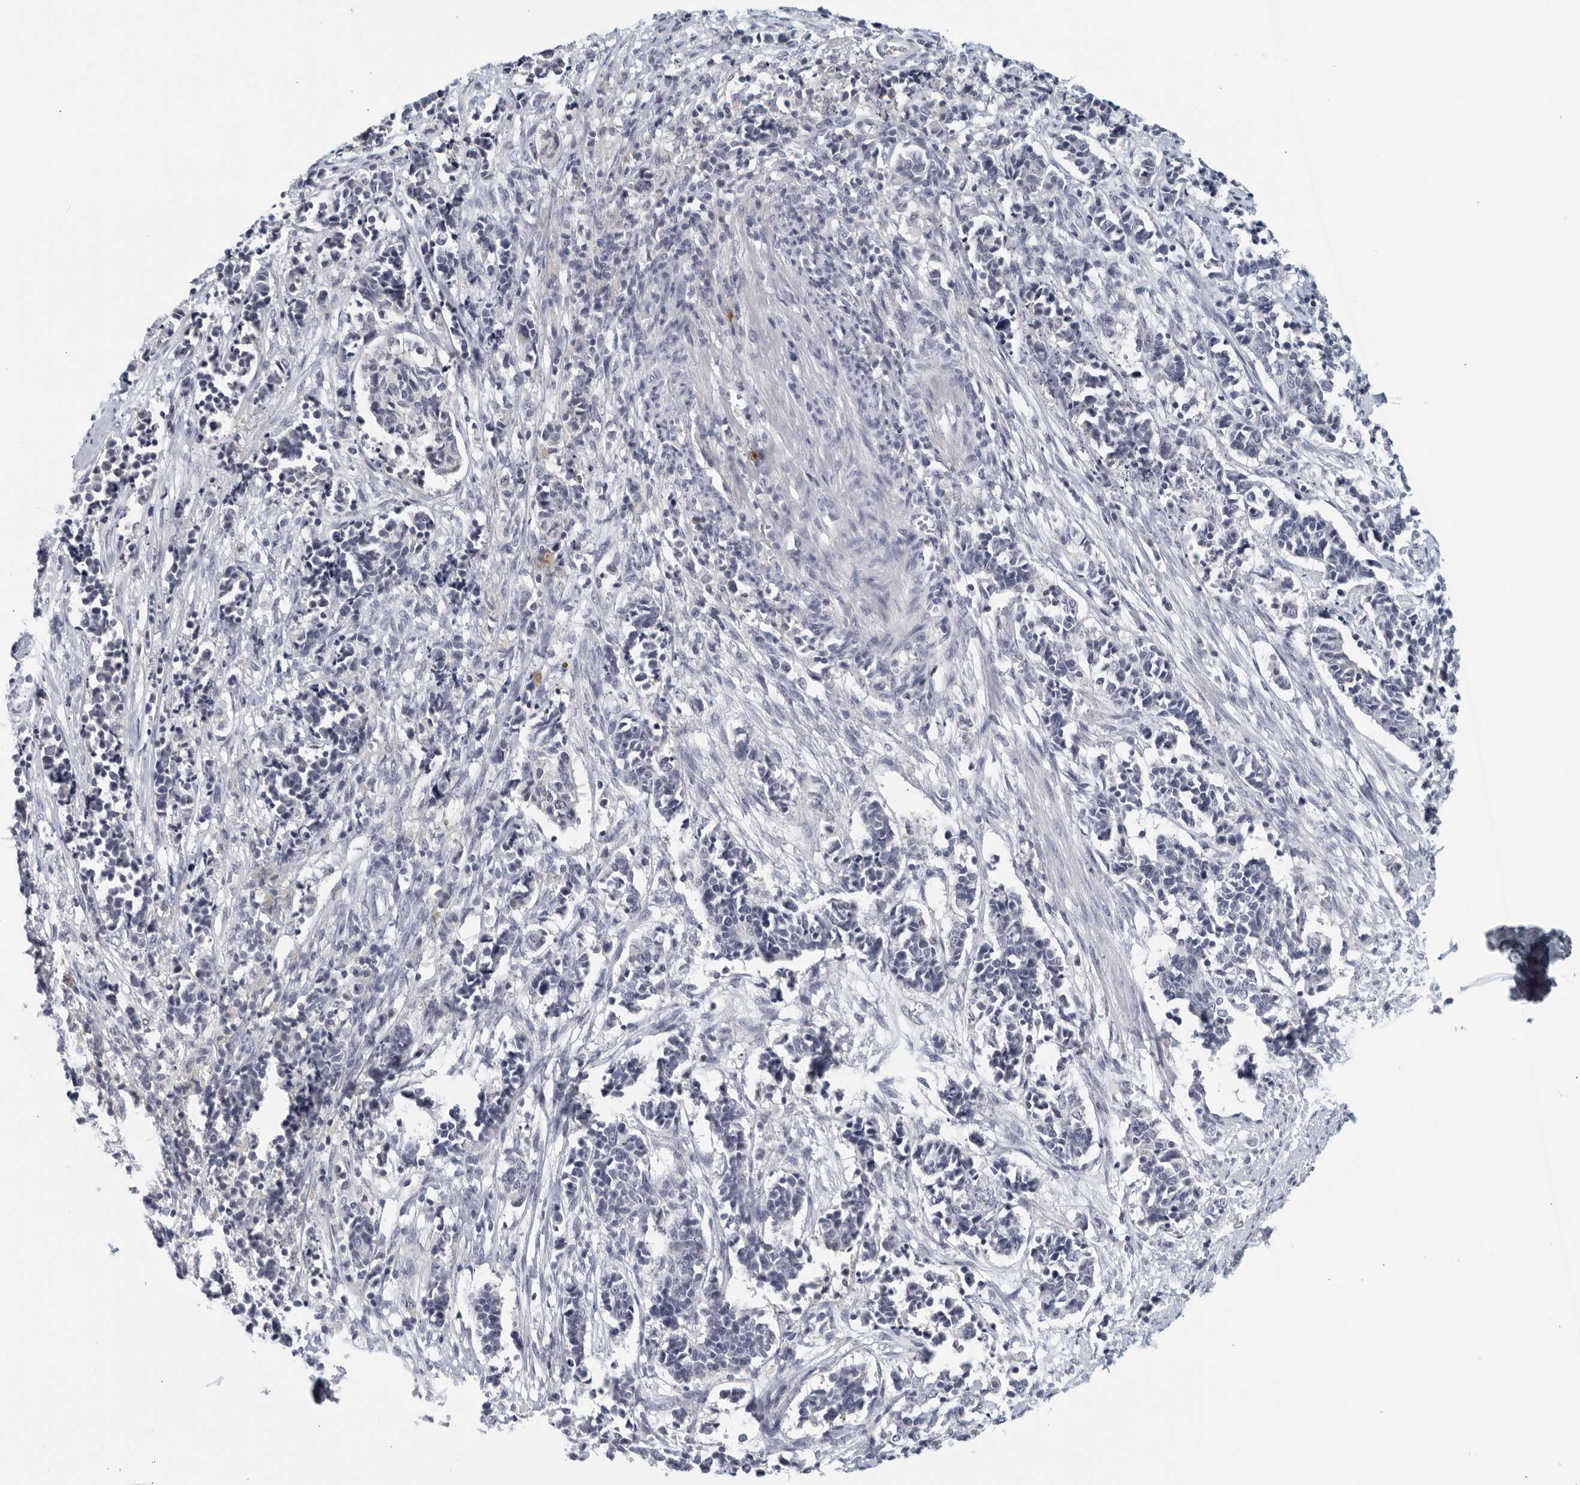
{"staining": {"intensity": "negative", "quantity": "none", "location": "none"}, "tissue": "cervical cancer", "cell_type": "Tumor cells", "image_type": "cancer", "snomed": [{"axis": "morphology", "description": "Normal tissue, NOS"}, {"axis": "morphology", "description": "Squamous cell carcinoma, NOS"}, {"axis": "topography", "description": "Cervix"}], "caption": "Tumor cells are negative for protein expression in human cervical cancer (squamous cell carcinoma).", "gene": "MATN1", "patient": {"sex": "female", "age": 35}}